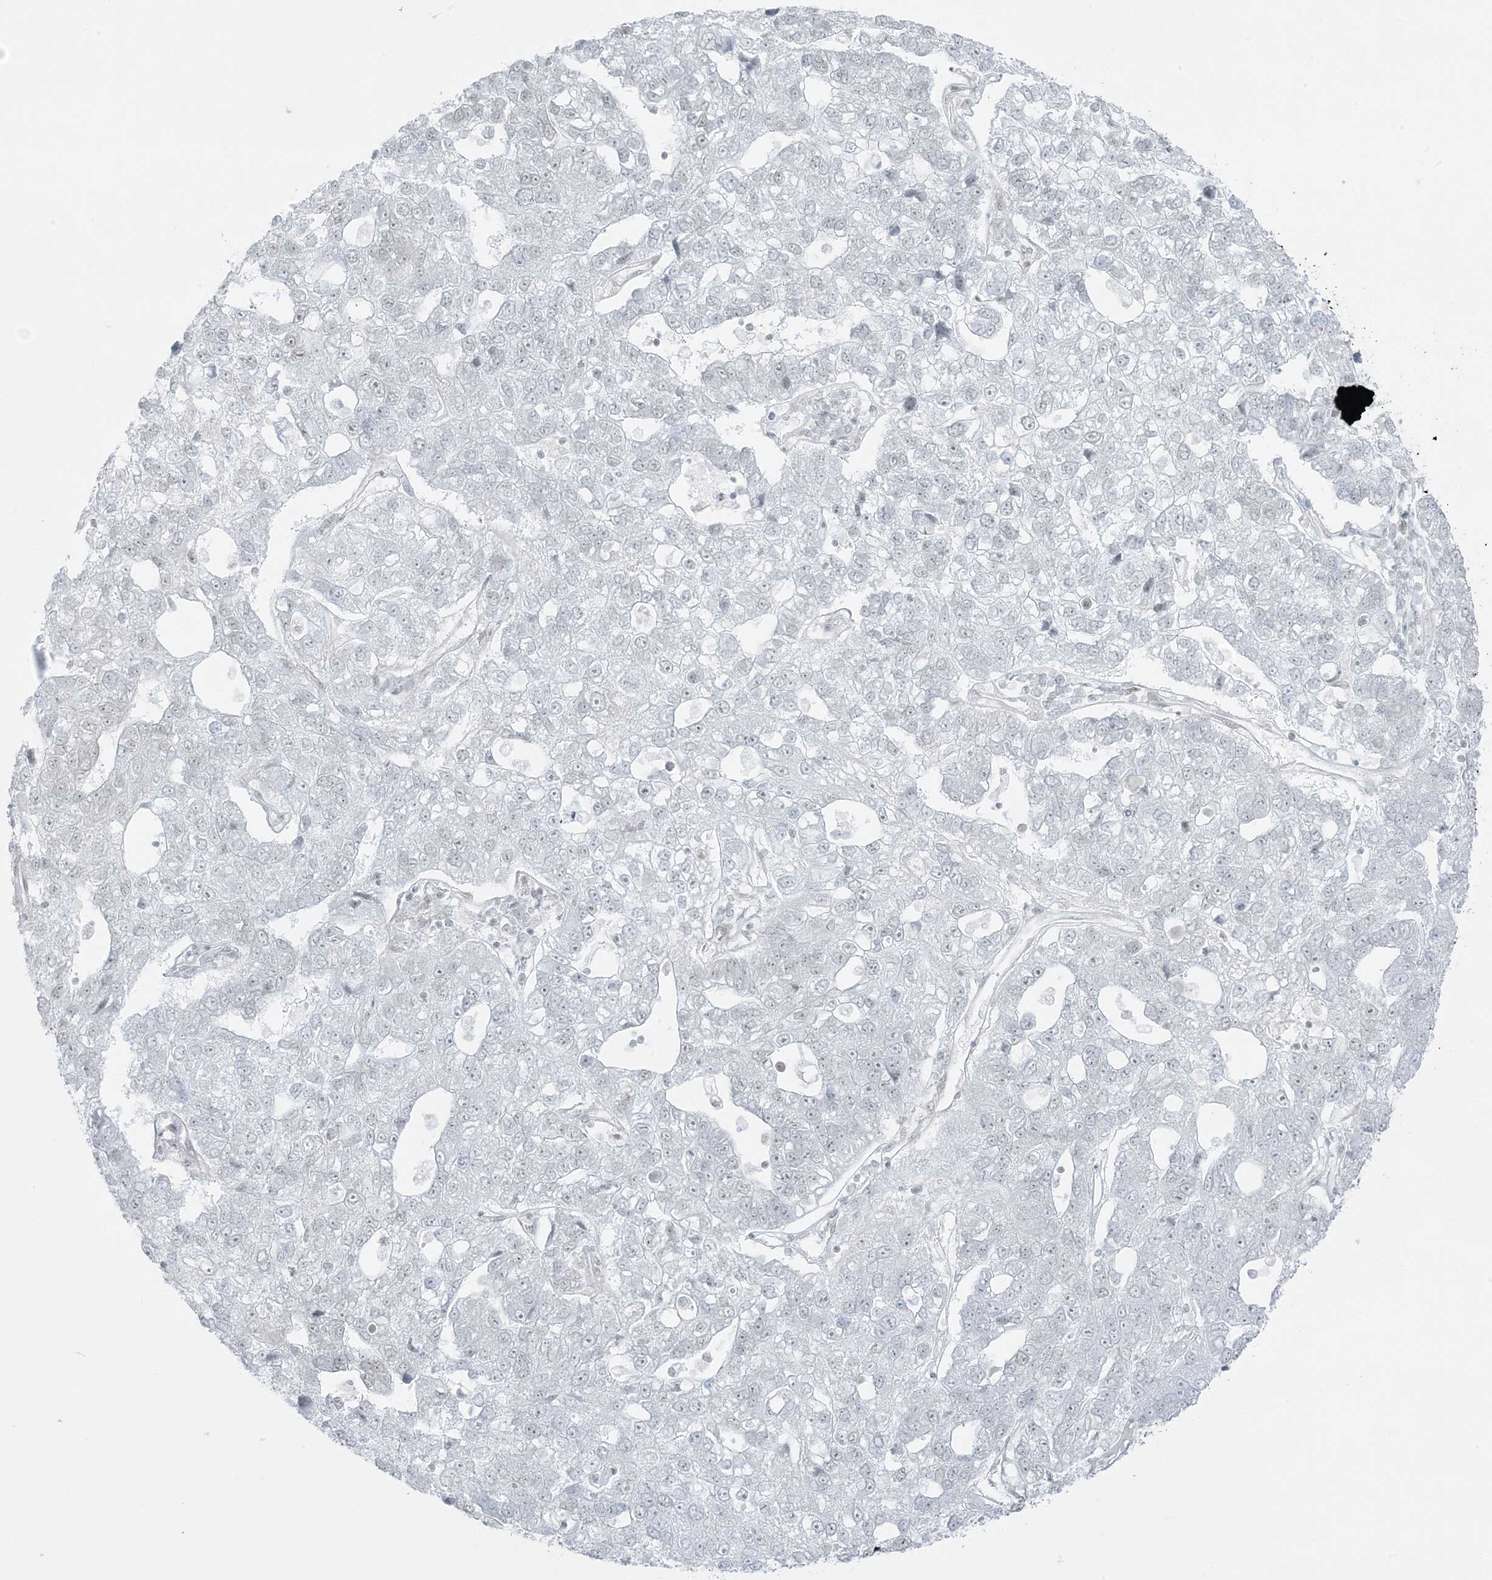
{"staining": {"intensity": "negative", "quantity": "none", "location": "none"}, "tissue": "pancreatic cancer", "cell_type": "Tumor cells", "image_type": "cancer", "snomed": [{"axis": "morphology", "description": "Adenocarcinoma, NOS"}, {"axis": "topography", "description": "Pancreas"}], "caption": "High magnification brightfield microscopy of adenocarcinoma (pancreatic) stained with DAB (3,3'-diaminobenzidine) (brown) and counterstained with hematoxylin (blue): tumor cells show no significant expression.", "gene": "ZNF787", "patient": {"sex": "female", "age": 61}}